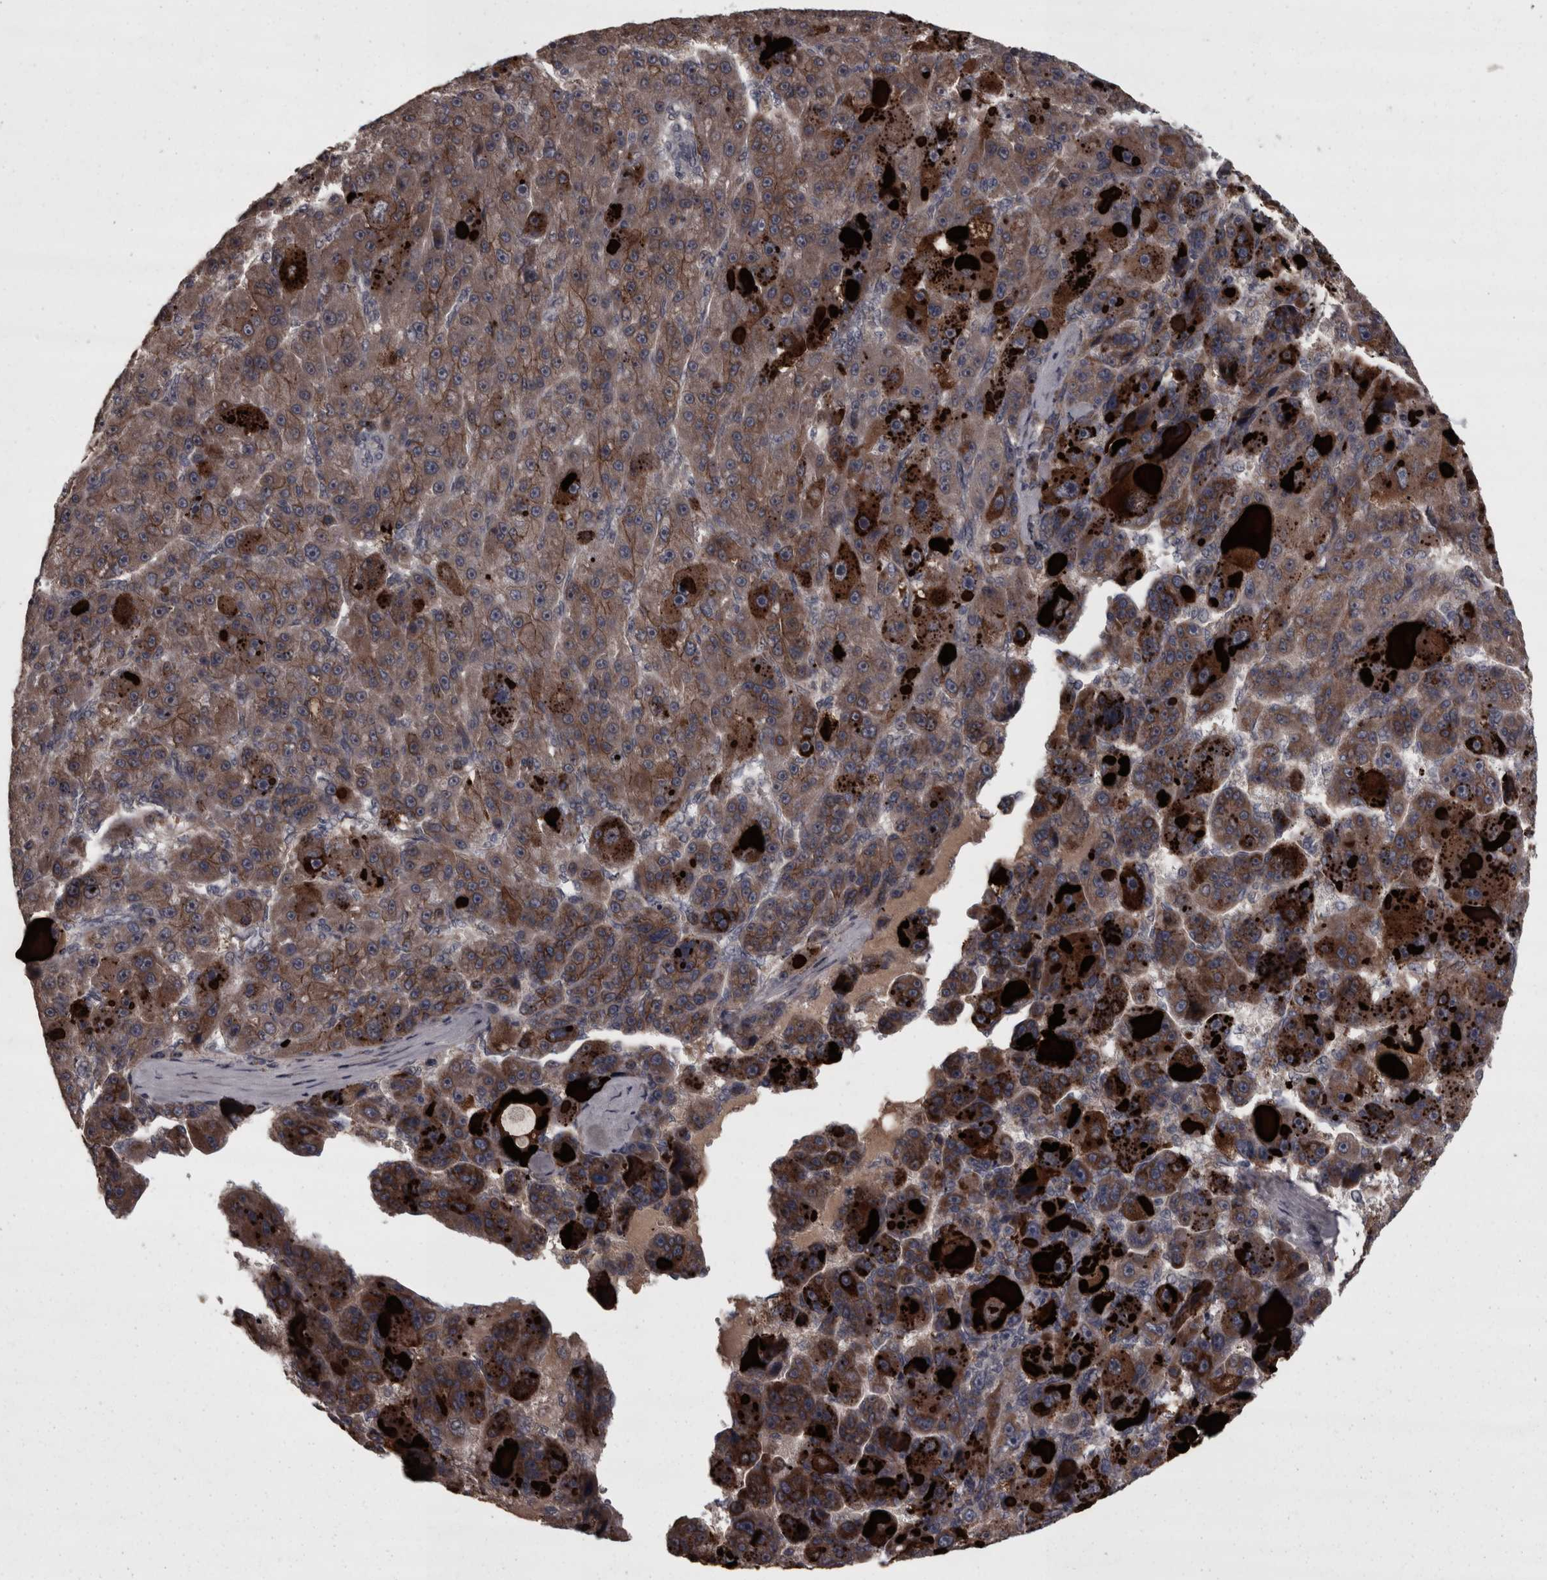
{"staining": {"intensity": "strong", "quantity": "25%-75%", "location": "cytoplasmic/membranous"}, "tissue": "liver cancer", "cell_type": "Tumor cells", "image_type": "cancer", "snomed": [{"axis": "morphology", "description": "Carcinoma, Hepatocellular, NOS"}, {"axis": "topography", "description": "Liver"}], "caption": "Liver cancer stained with a protein marker demonstrates strong staining in tumor cells.", "gene": "PCDH17", "patient": {"sex": "male", "age": 76}}